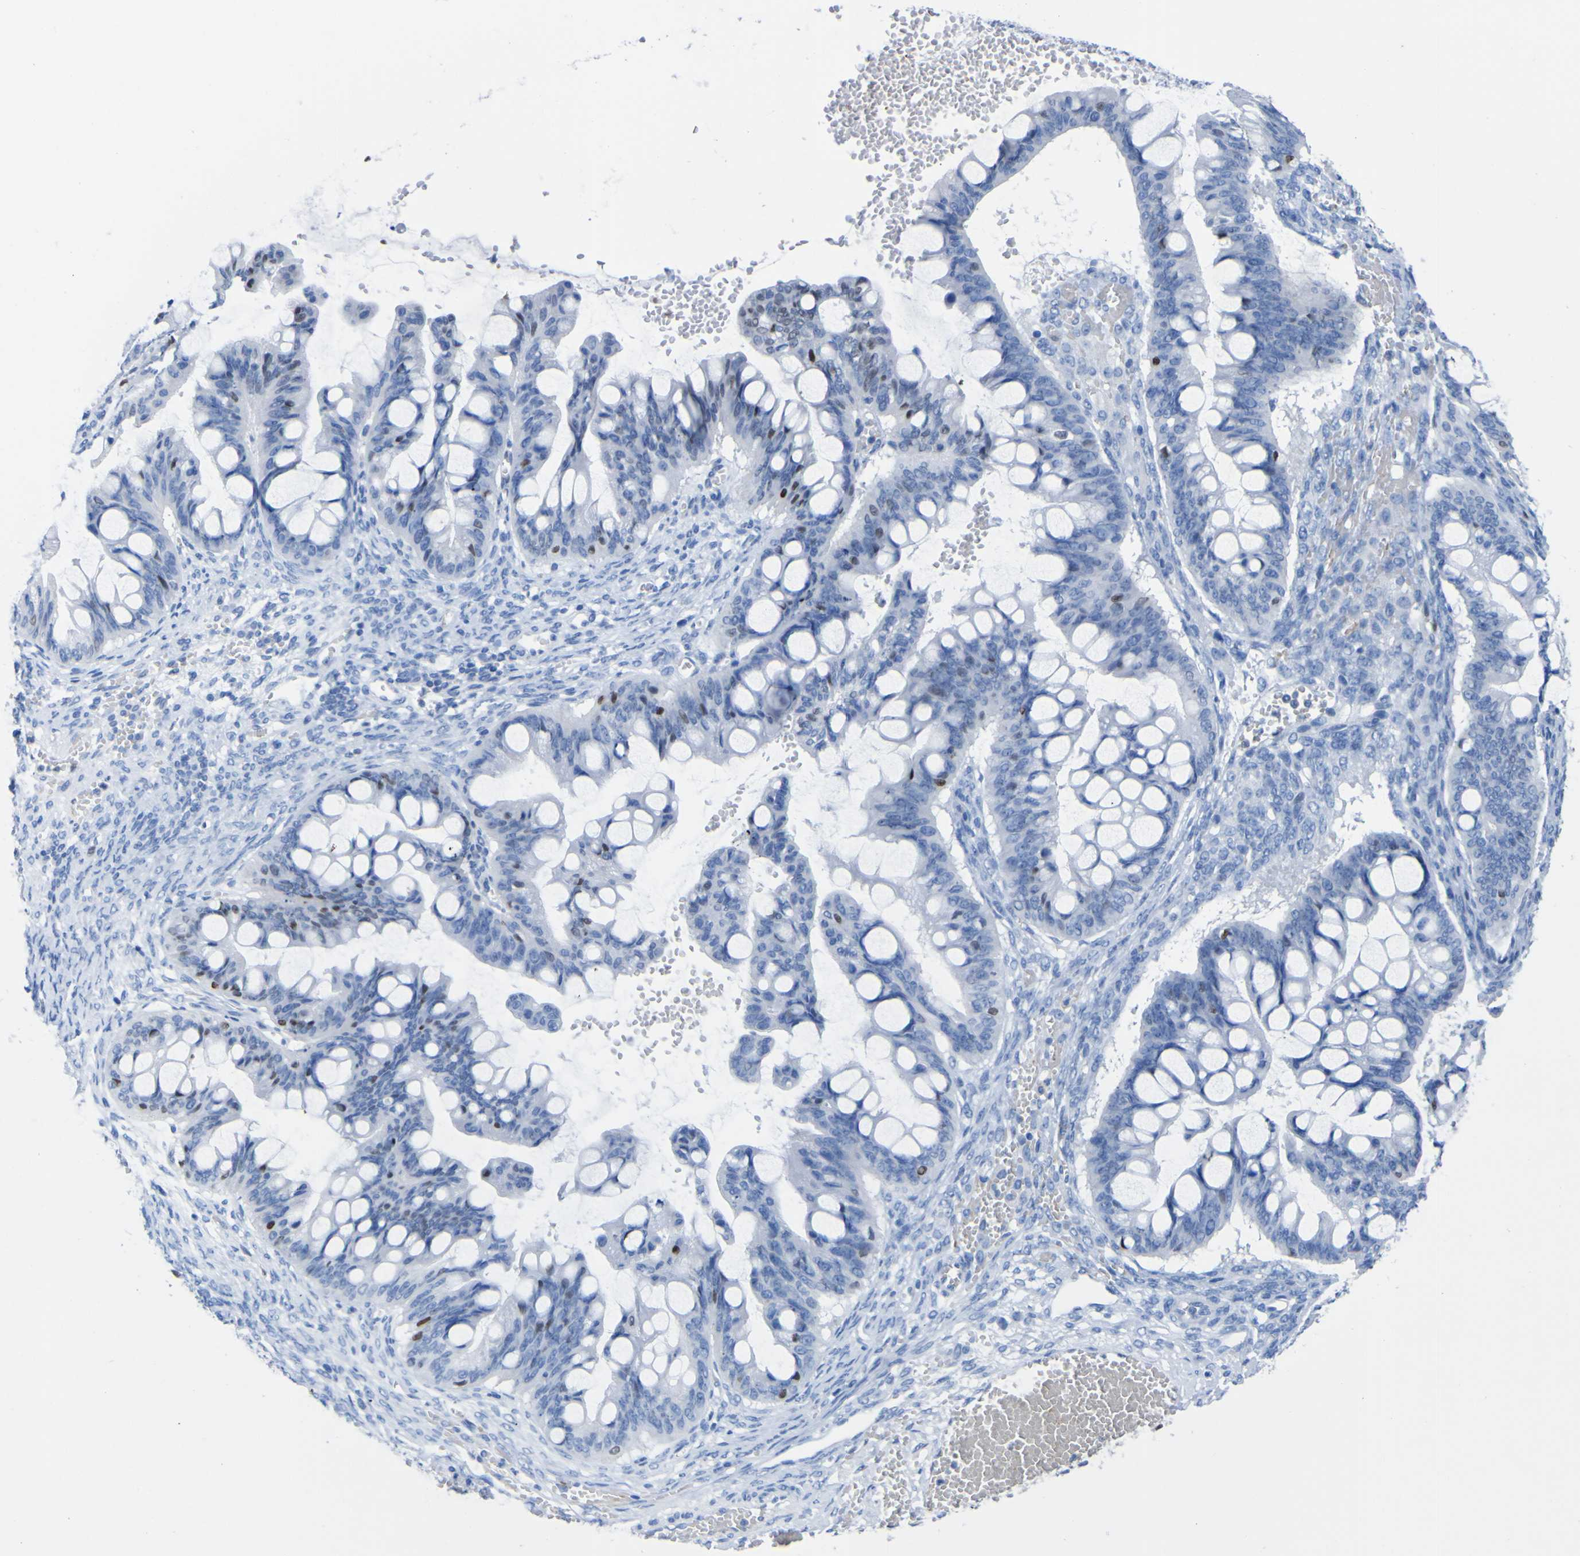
{"staining": {"intensity": "weak", "quantity": "<25%", "location": "nuclear"}, "tissue": "ovarian cancer", "cell_type": "Tumor cells", "image_type": "cancer", "snomed": [{"axis": "morphology", "description": "Cystadenocarcinoma, mucinous, NOS"}, {"axis": "topography", "description": "Ovary"}], "caption": "High magnification brightfield microscopy of ovarian mucinous cystadenocarcinoma stained with DAB (brown) and counterstained with hematoxylin (blue): tumor cells show no significant staining.", "gene": "DACH1", "patient": {"sex": "female", "age": 73}}